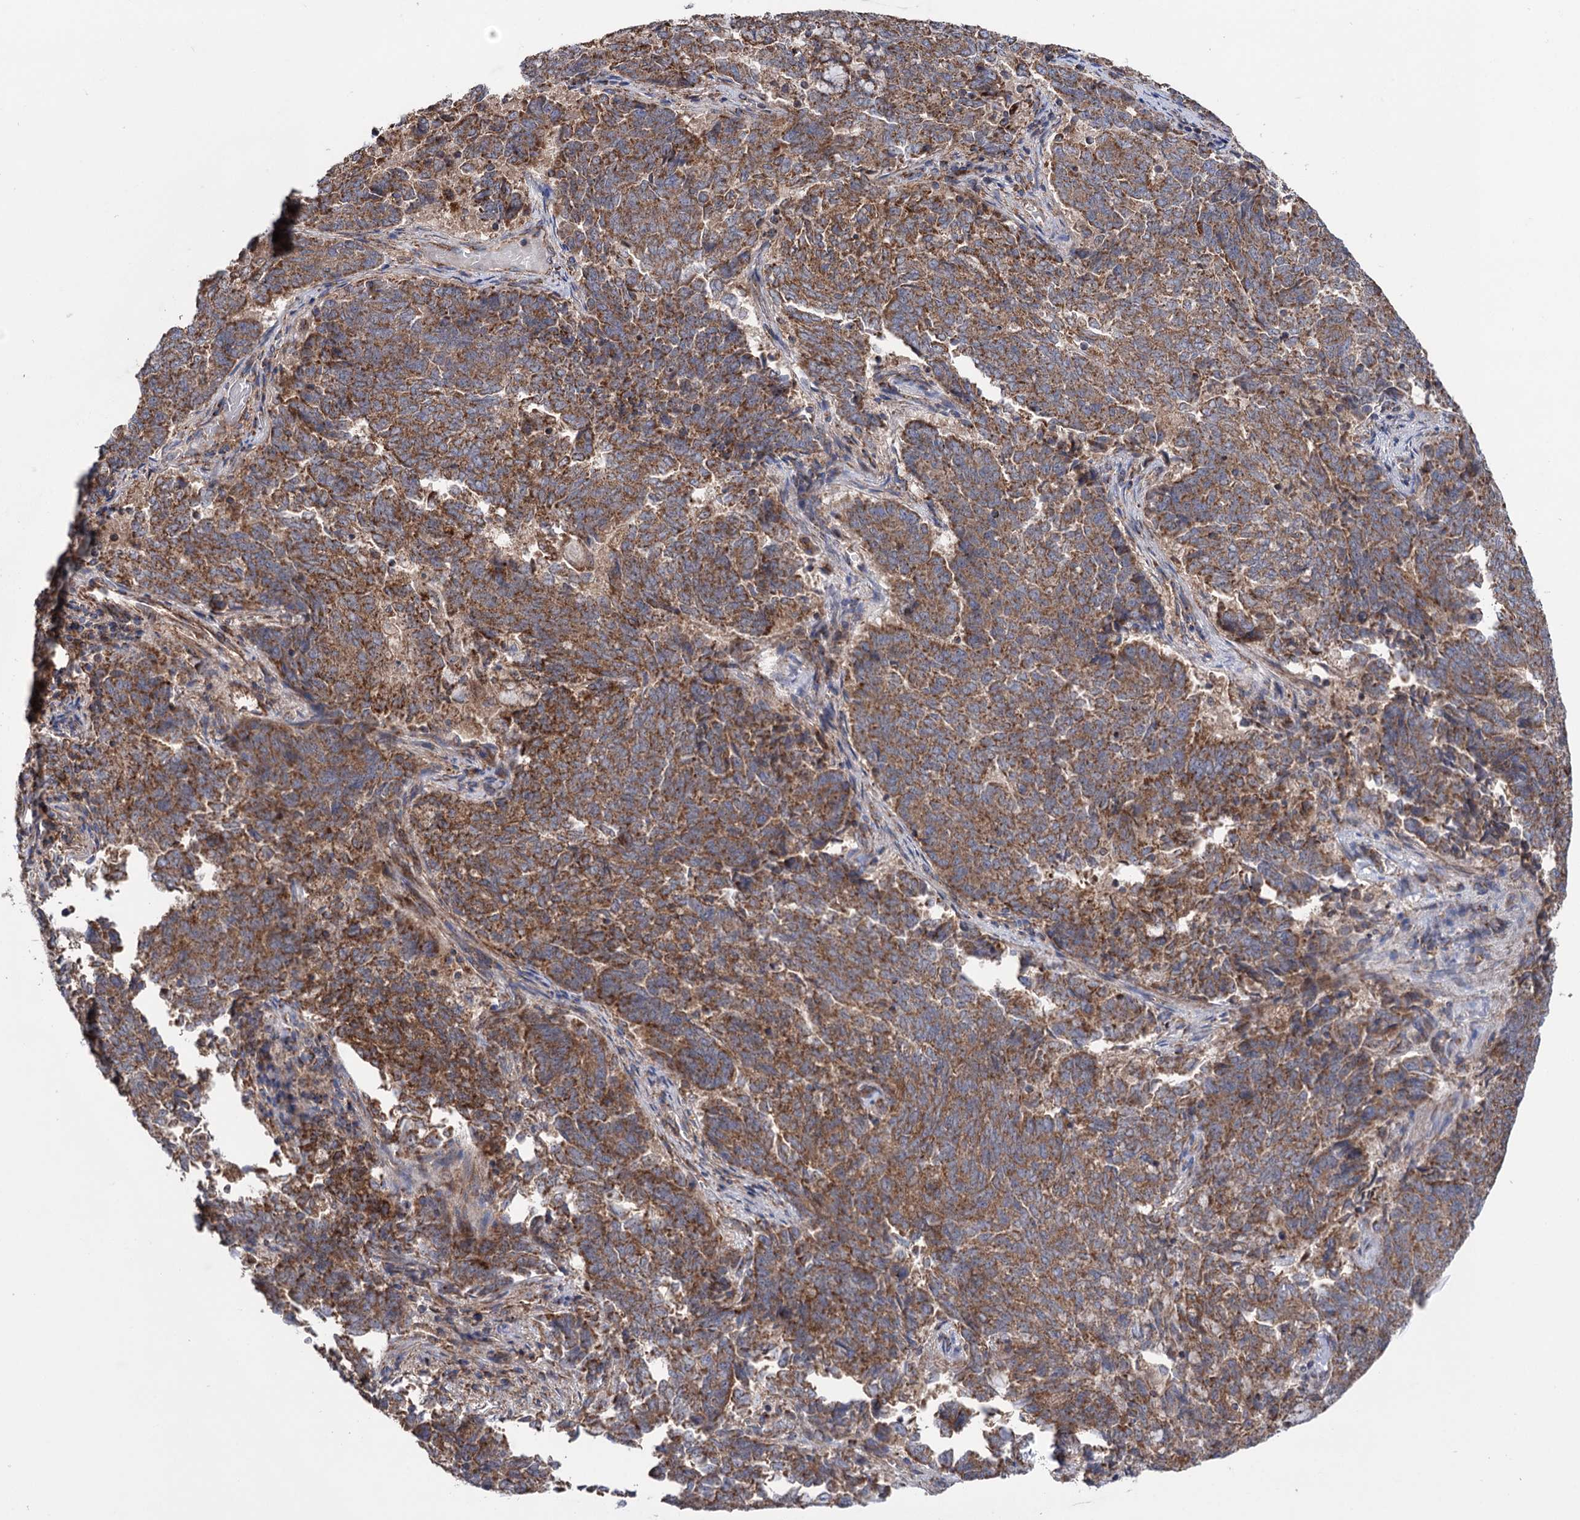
{"staining": {"intensity": "moderate", "quantity": ">75%", "location": "cytoplasmic/membranous"}, "tissue": "endometrial cancer", "cell_type": "Tumor cells", "image_type": "cancer", "snomed": [{"axis": "morphology", "description": "Adenocarcinoma, NOS"}, {"axis": "topography", "description": "Endometrium"}], "caption": "Moderate cytoplasmic/membranous protein expression is identified in about >75% of tumor cells in endometrial cancer.", "gene": "SUCLA2", "patient": {"sex": "female", "age": 80}}